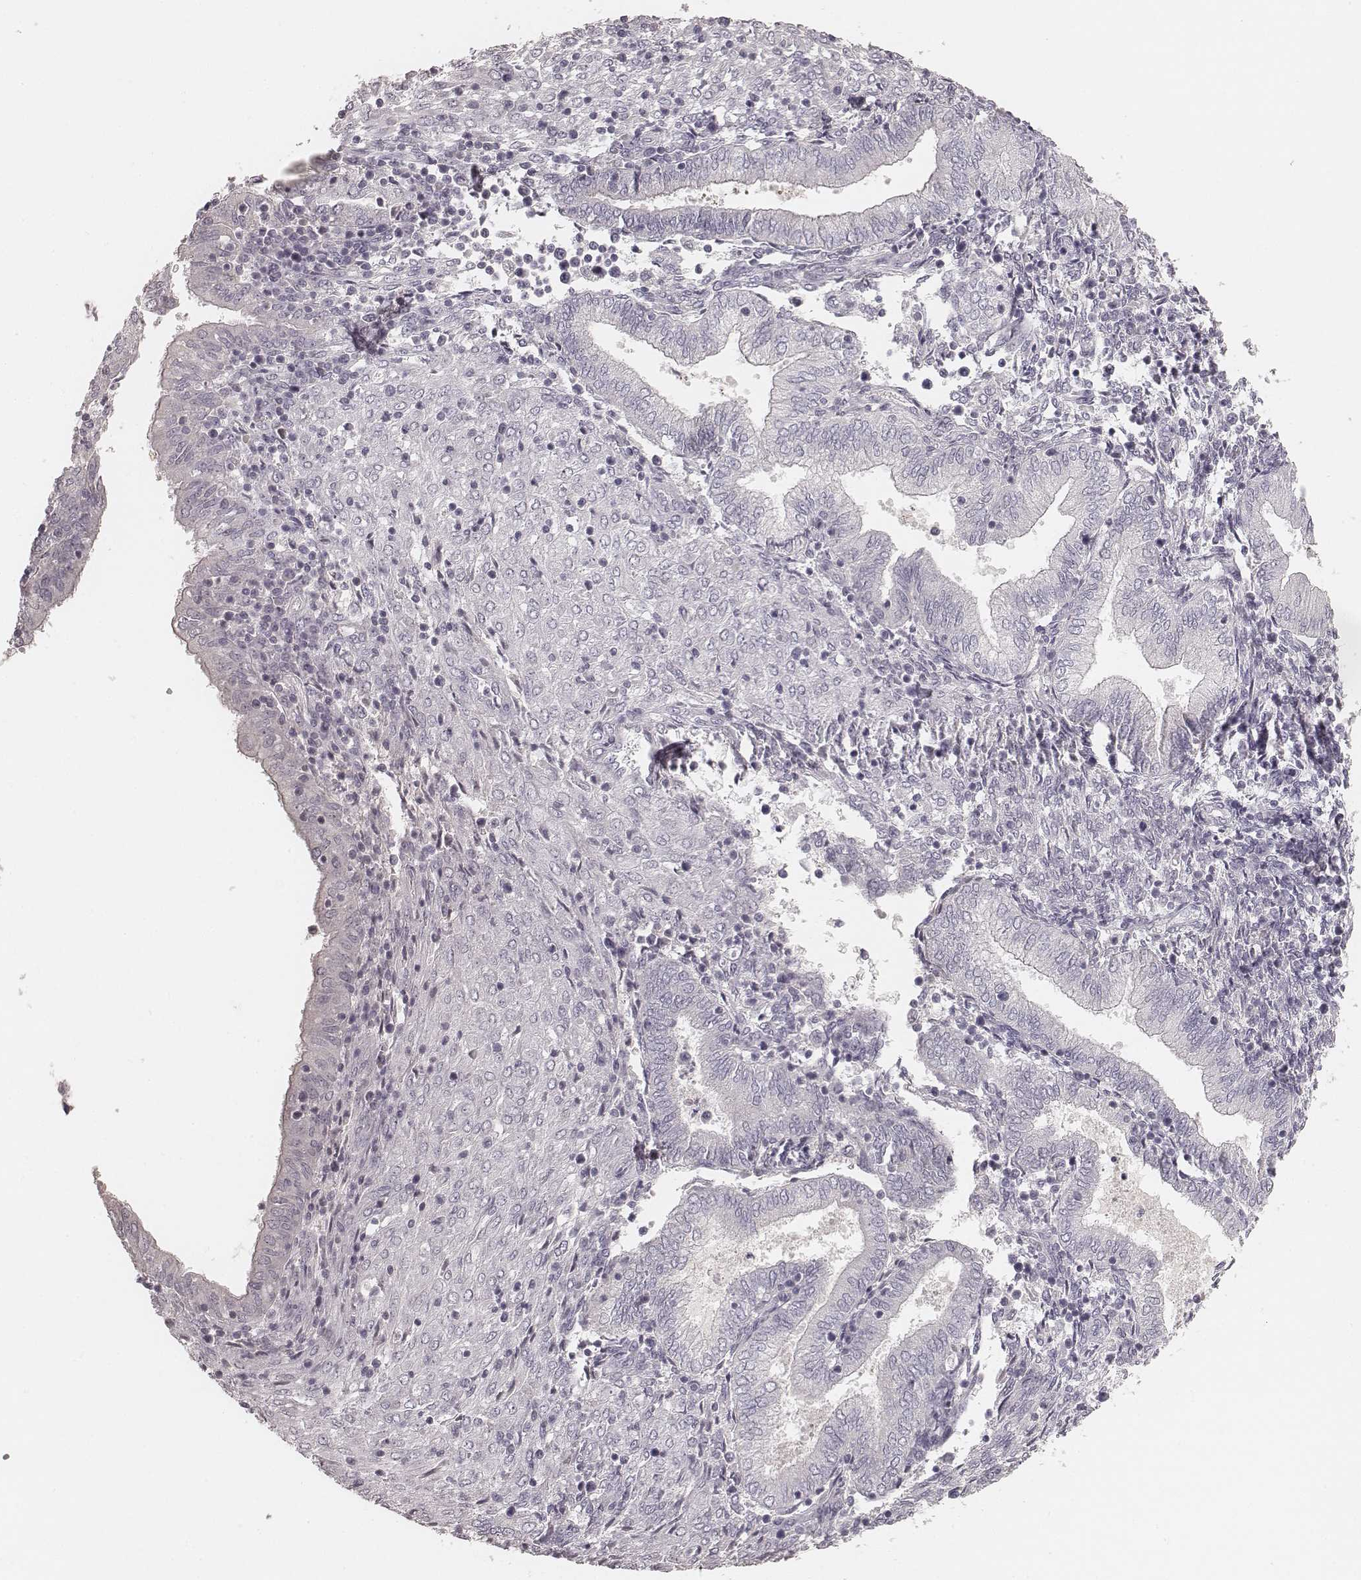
{"staining": {"intensity": "negative", "quantity": "none", "location": "none"}, "tissue": "endometrium", "cell_type": "Cells in endometrial stroma", "image_type": "normal", "snomed": [{"axis": "morphology", "description": "Normal tissue, NOS"}, {"axis": "topography", "description": "Endometrium"}], "caption": "This image is of benign endometrium stained with immunohistochemistry to label a protein in brown with the nuclei are counter-stained blue. There is no positivity in cells in endometrial stroma. The staining is performed using DAB brown chromogen with nuclei counter-stained in using hematoxylin.", "gene": "KRT31", "patient": {"sex": "female", "age": 42}}